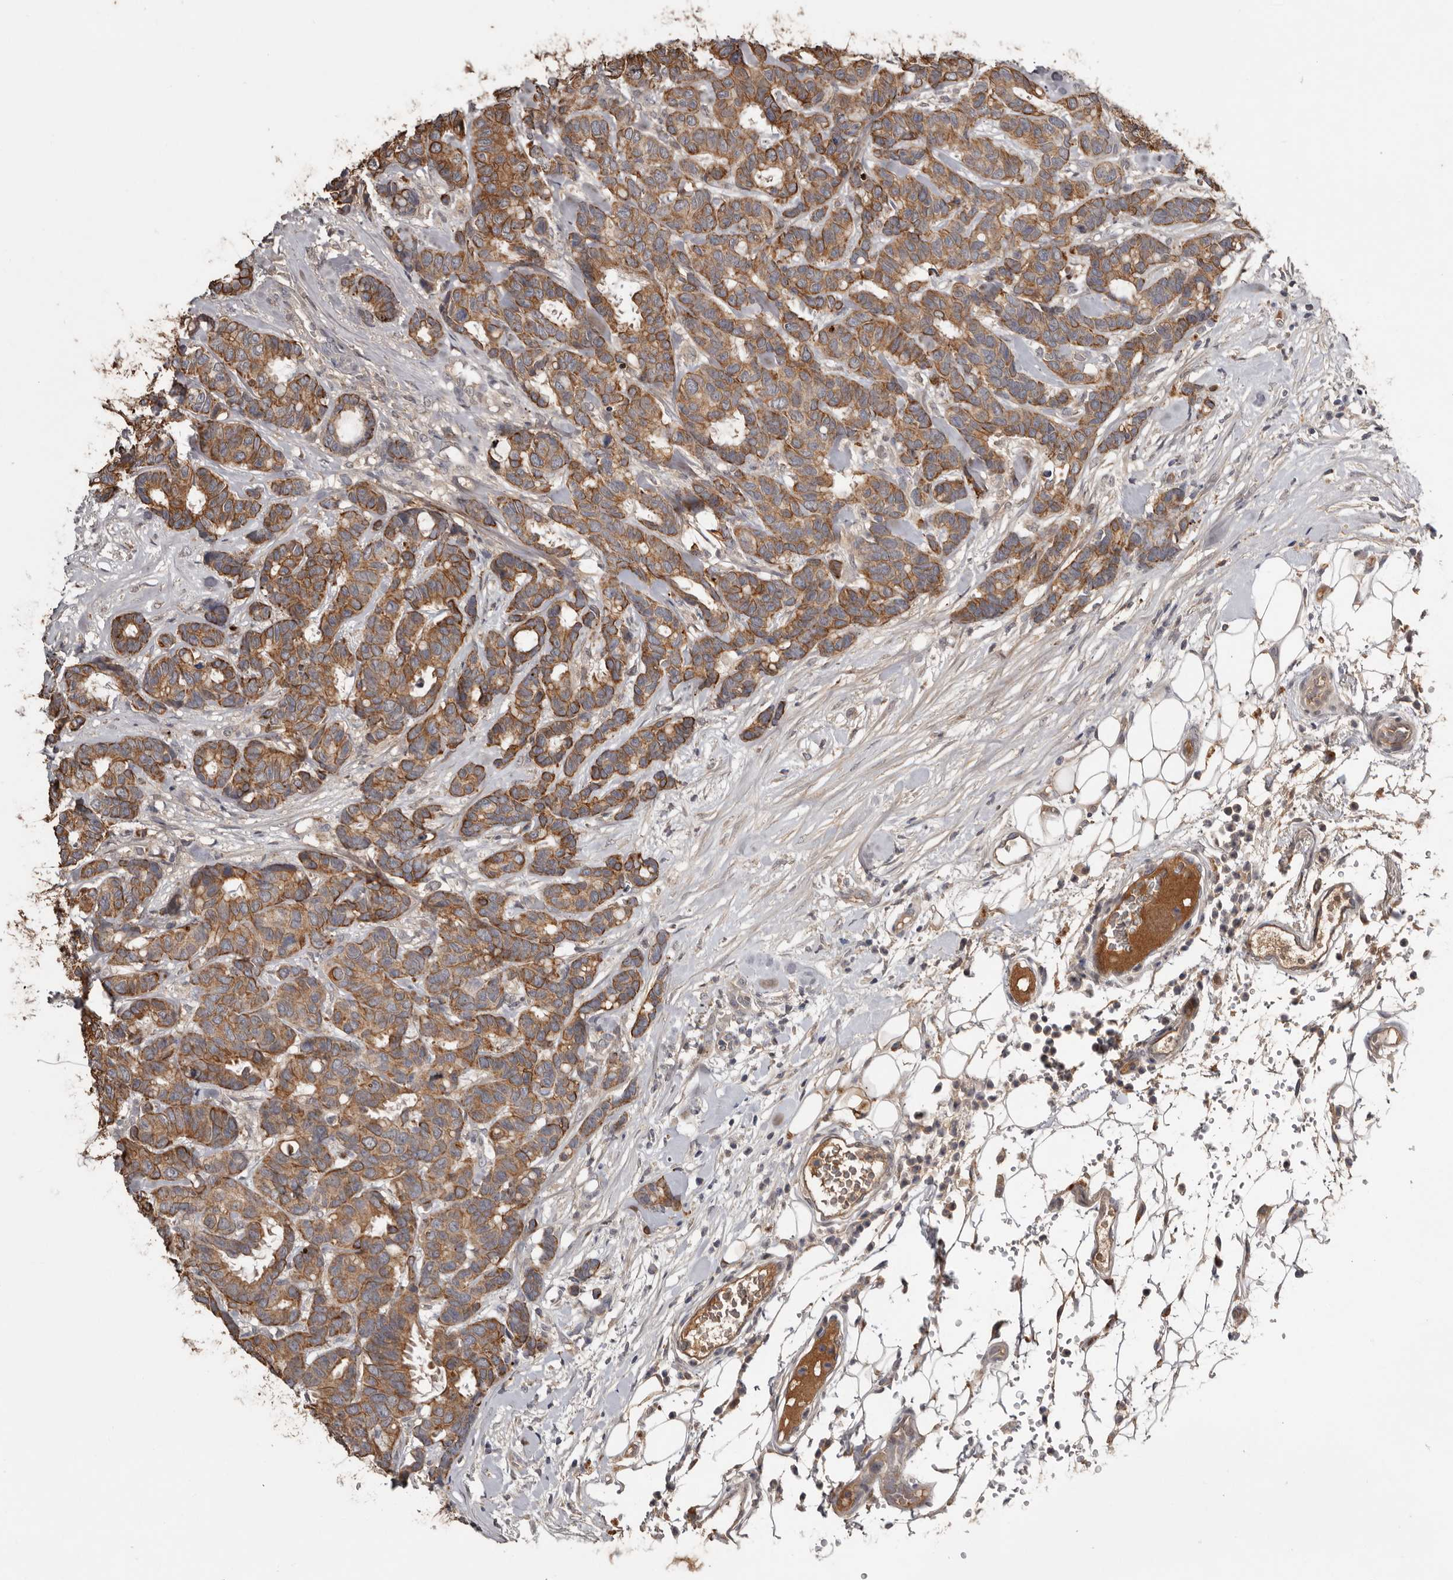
{"staining": {"intensity": "moderate", "quantity": ">75%", "location": "cytoplasmic/membranous"}, "tissue": "breast cancer", "cell_type": "Tumor cells", "image_type": "cancer", "snomed": [{"axis": "morphology", "description": "Duct carcinoma"}, {"axis": "topography", "description": "Breast"}], "caption": "This is an image of immunohistochemistry (IHC) staining of breast cancer (invasive ductal carcinoma), which shows moderate positivity in the cytoplasmic/membranous of tumor cells.", "gene": "NMUR1", "patient": {"sex": "female", "age": 87}}